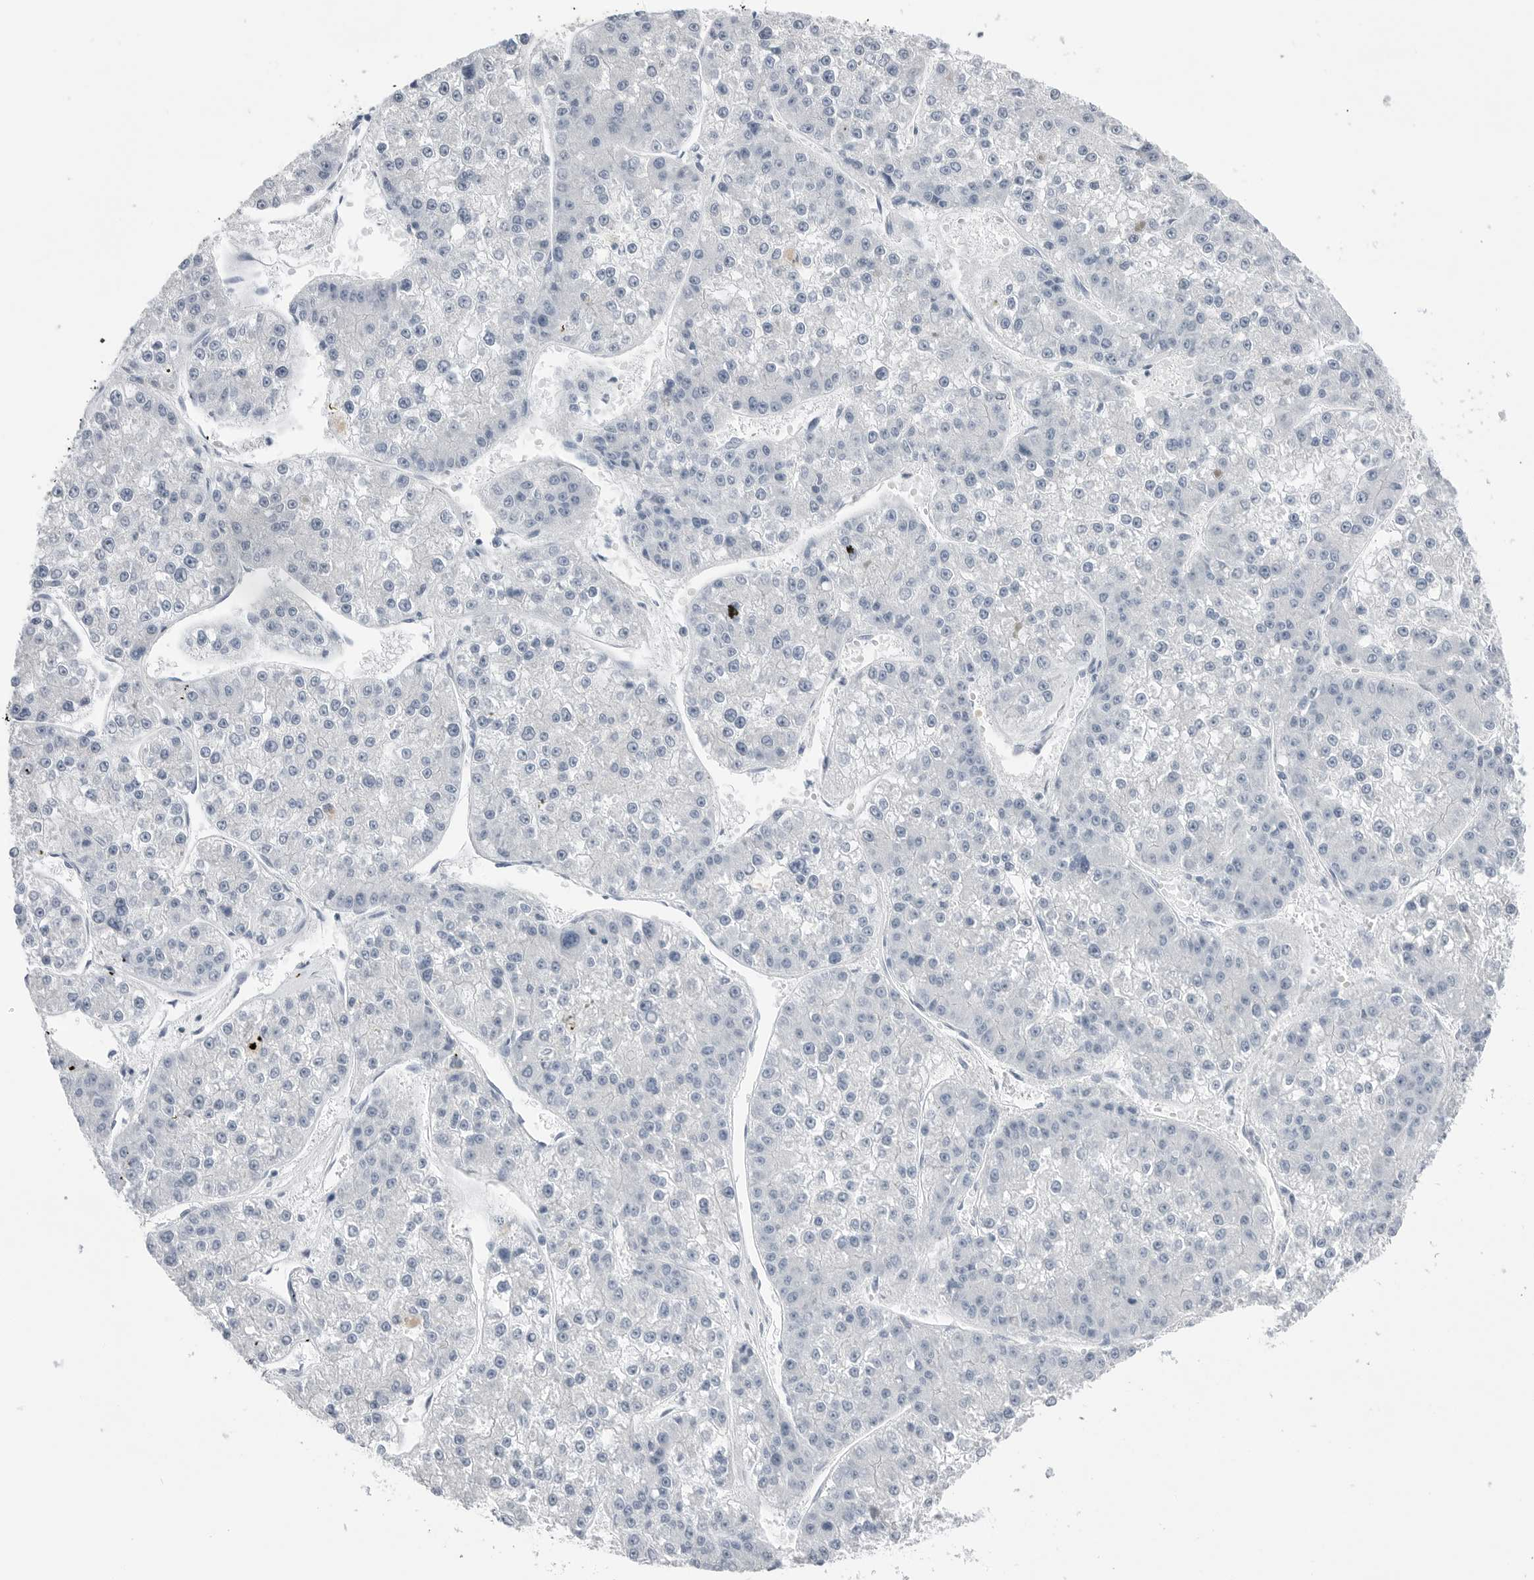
{"staining": {"intensity": "negative", "quantity": "none", "location": "none"}, "tissue": "liver cancer", "cell_type": "Tumor cells", "image_type": "cancer", "snomed": [{"axis": "morphology", "description": "Carcinoma, Hepatocellular, NOS"}, {"axis": "topography", "description": "Liver"}], "caption": "Immunohistochemistry image of neoplastic tissue: hepatocellular carcinoma (liver) stained with DAB reveals no significant protein positivity in tumor cells. (DAB (3,3'-diaminobenzidine) immunohistochemistry (IHC) with hematoxylin counter stain).", "gene": "ABHD12", "patient": {"sex": "female", "age": 73}}